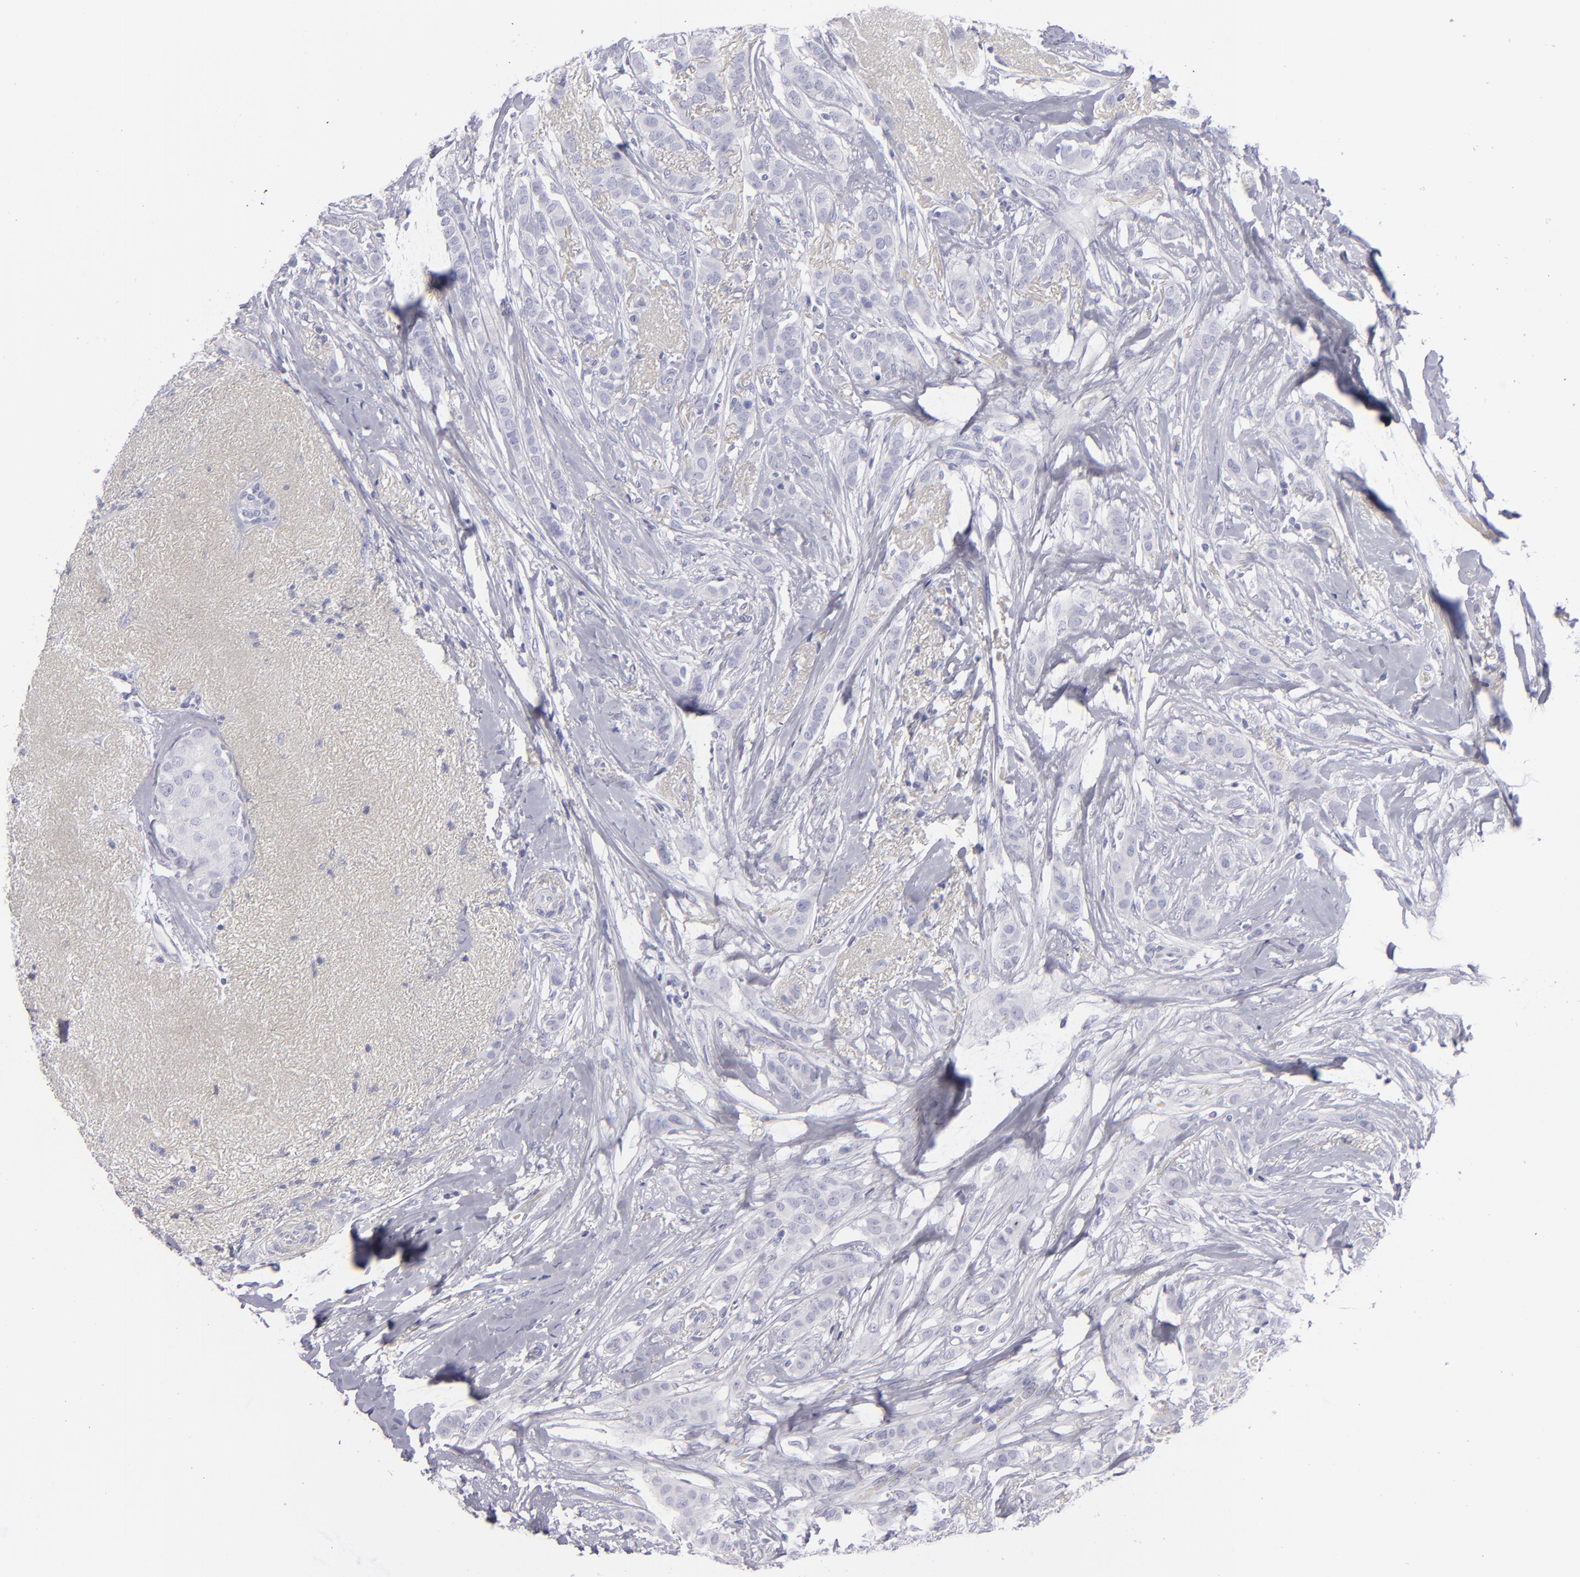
{"staining": {"intensity": "negative", "quantity": "none", "location": "none"}, "tissue": "breast cancer", "cell_type": "Tumor cells", "image_type": "cancer", "snomed": [{"axis": "morphology", "description": "Lobular carcinoma"}, {"axis": "topography", "description": "Breast"}], "caption": "The photomicrograph displays no staining of tumor cells in lobular carcinoma (breast). (Brightfield microscopy of DAB immunohistochemistry (IHC) at high magnification).", "gene": "CD22", "patient": {"sex": "female", "age": 55}}